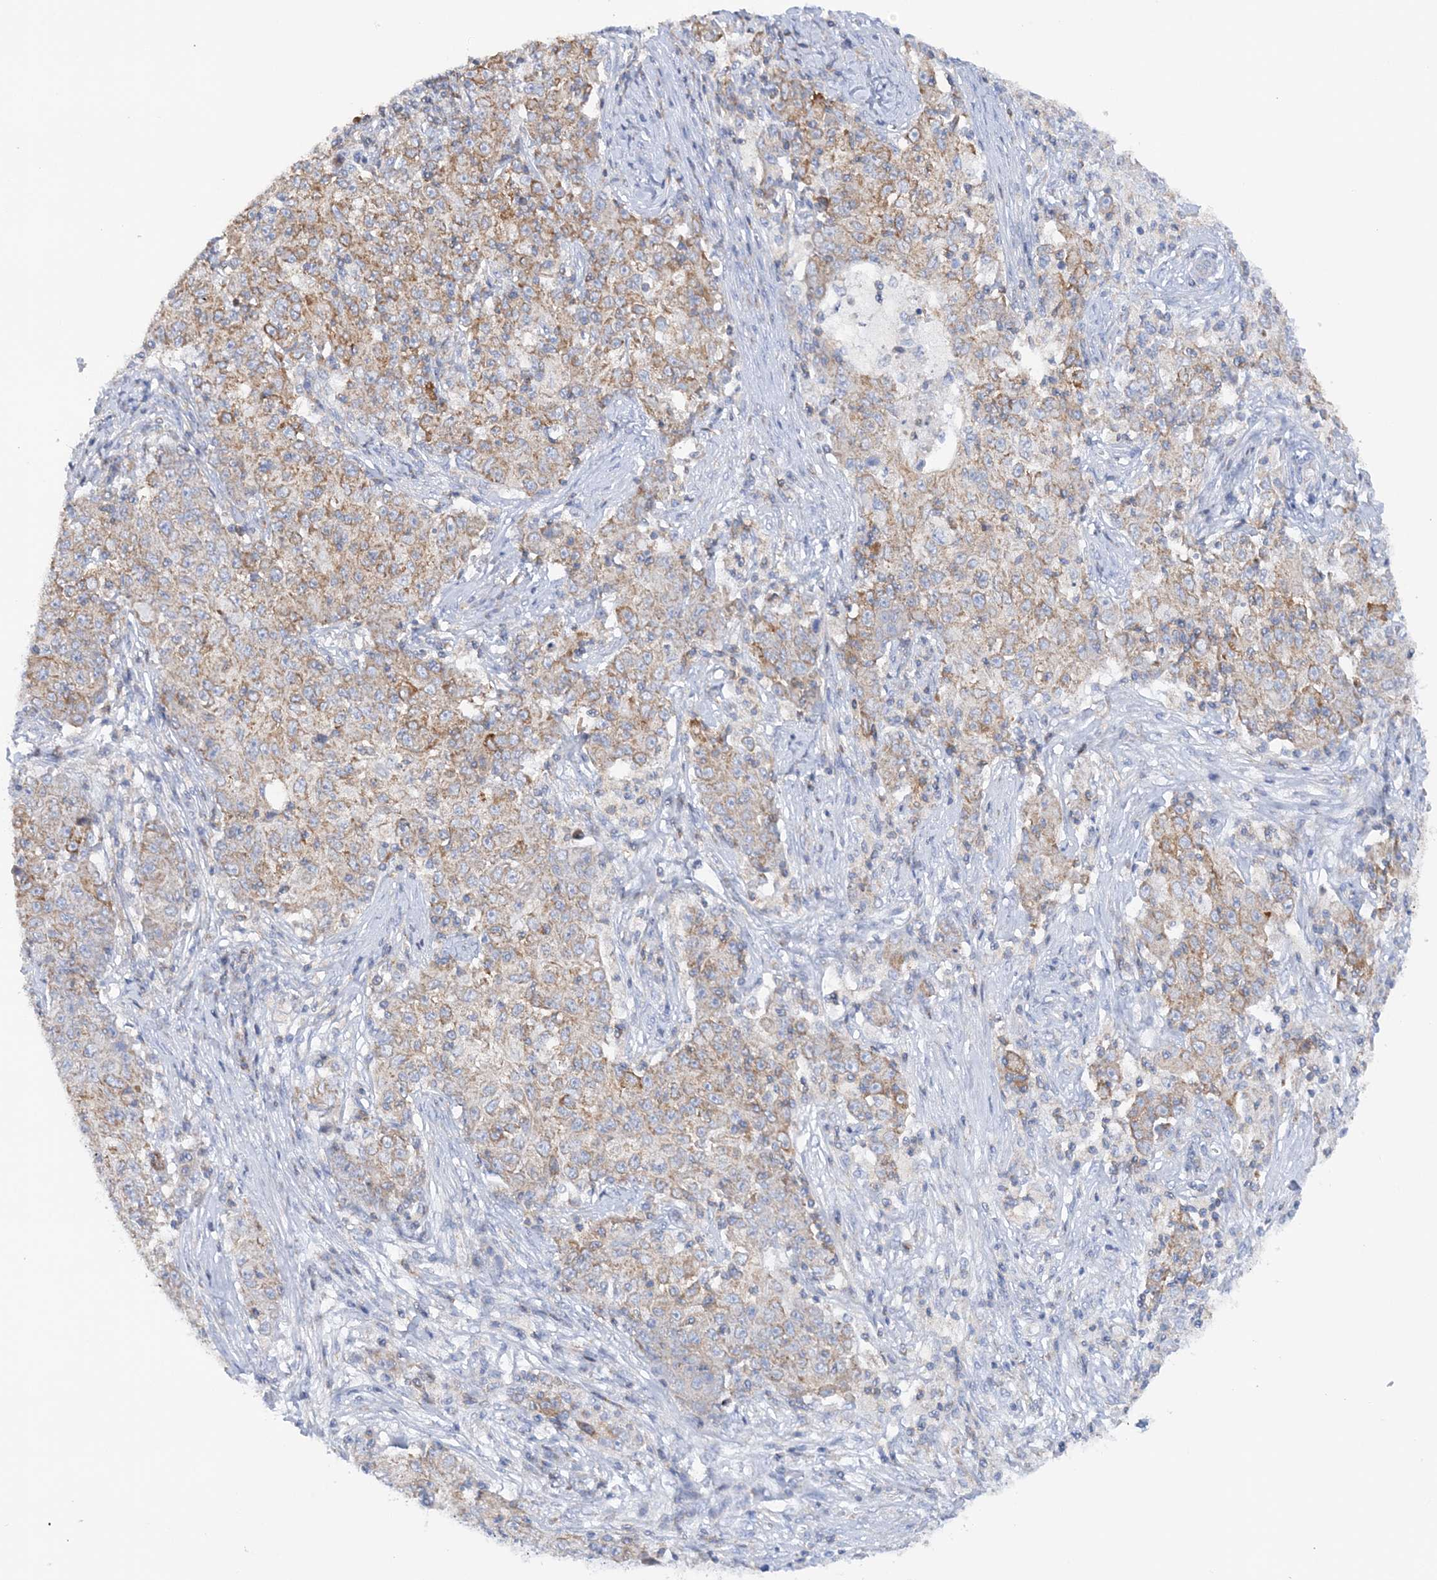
{"staining": {"intensity": "moderate", "quantity": "<25%", "location": "cytoplasmic/membranous"}, "tissue": "ovarian cancer", "cell_type": "Tumor cells", "image_type": "cancer", "snomed": [{"axis": "morphology", "description": "Carcinoma, endometroid"}, {"axis": "topography", "description": "Ovary"}], "caption": "Immunohistochemistry image of neoplastic tissue: ovarian endometroid carcinoma stained using immunohistochemistry (IHC) displays low levels of moderate protein expression localized specifically in the cytoplasmic/membranous of tumor cells, appearing as a cytoplasmic/membranous brown color.", "gene": "TTC32", "patient": {"sex": "female", "age": 42}}